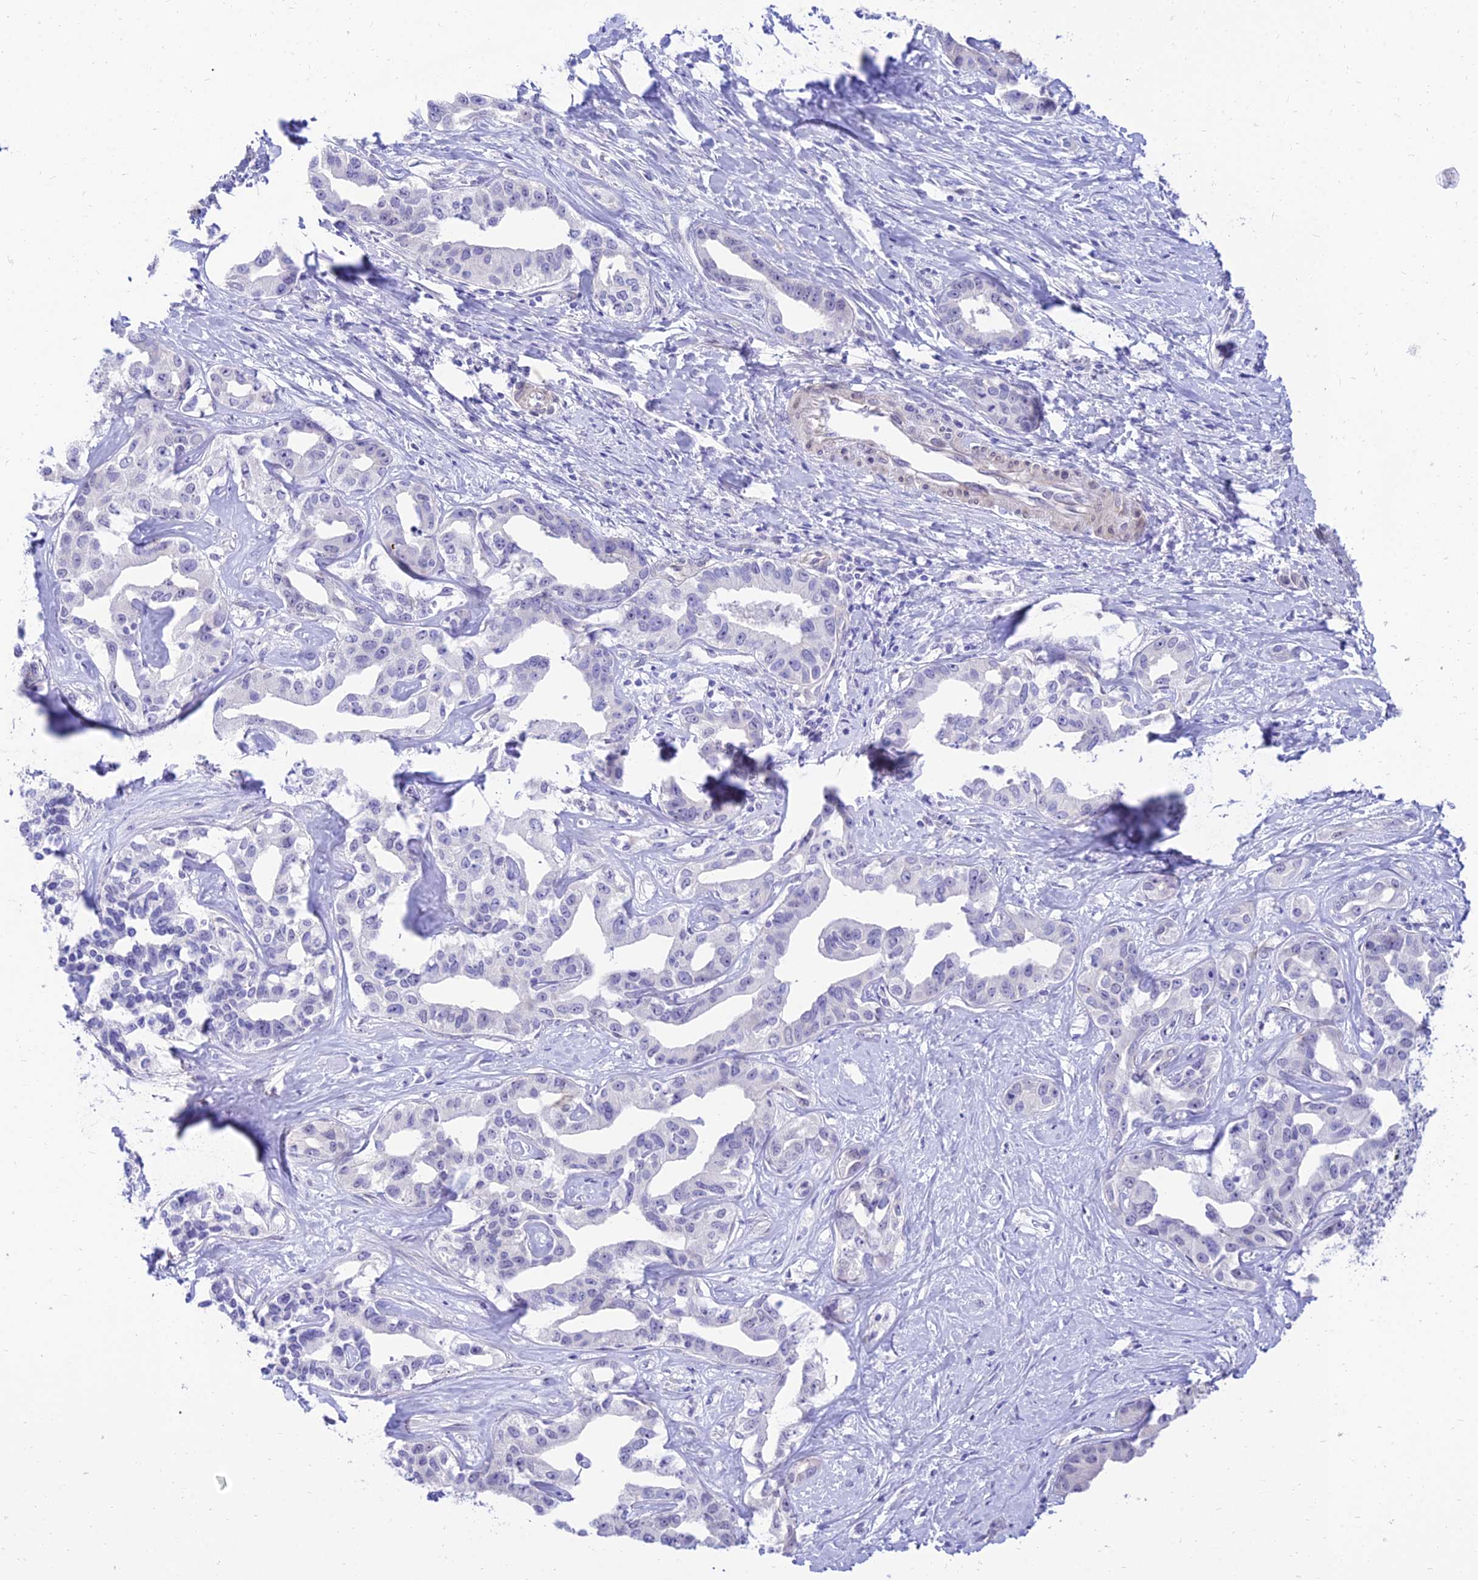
{"staining": {"intensity": "negative", "quantity": "none", "location": "none"}, "tissue": "liver cancer", "cell_type": "Tumor cells", "image_type": "cancer", "snomed": [{"axis": "morphology", "description": "Cholangiocarcinoma"}, {"axis": "topography", "description": "Liver"}], "caption": "Tumor cells are negative for protein expression in human liver cholangiocarcinoma.", "gene": "TAC3", "patient": {"sex": "male", "age": 59}}